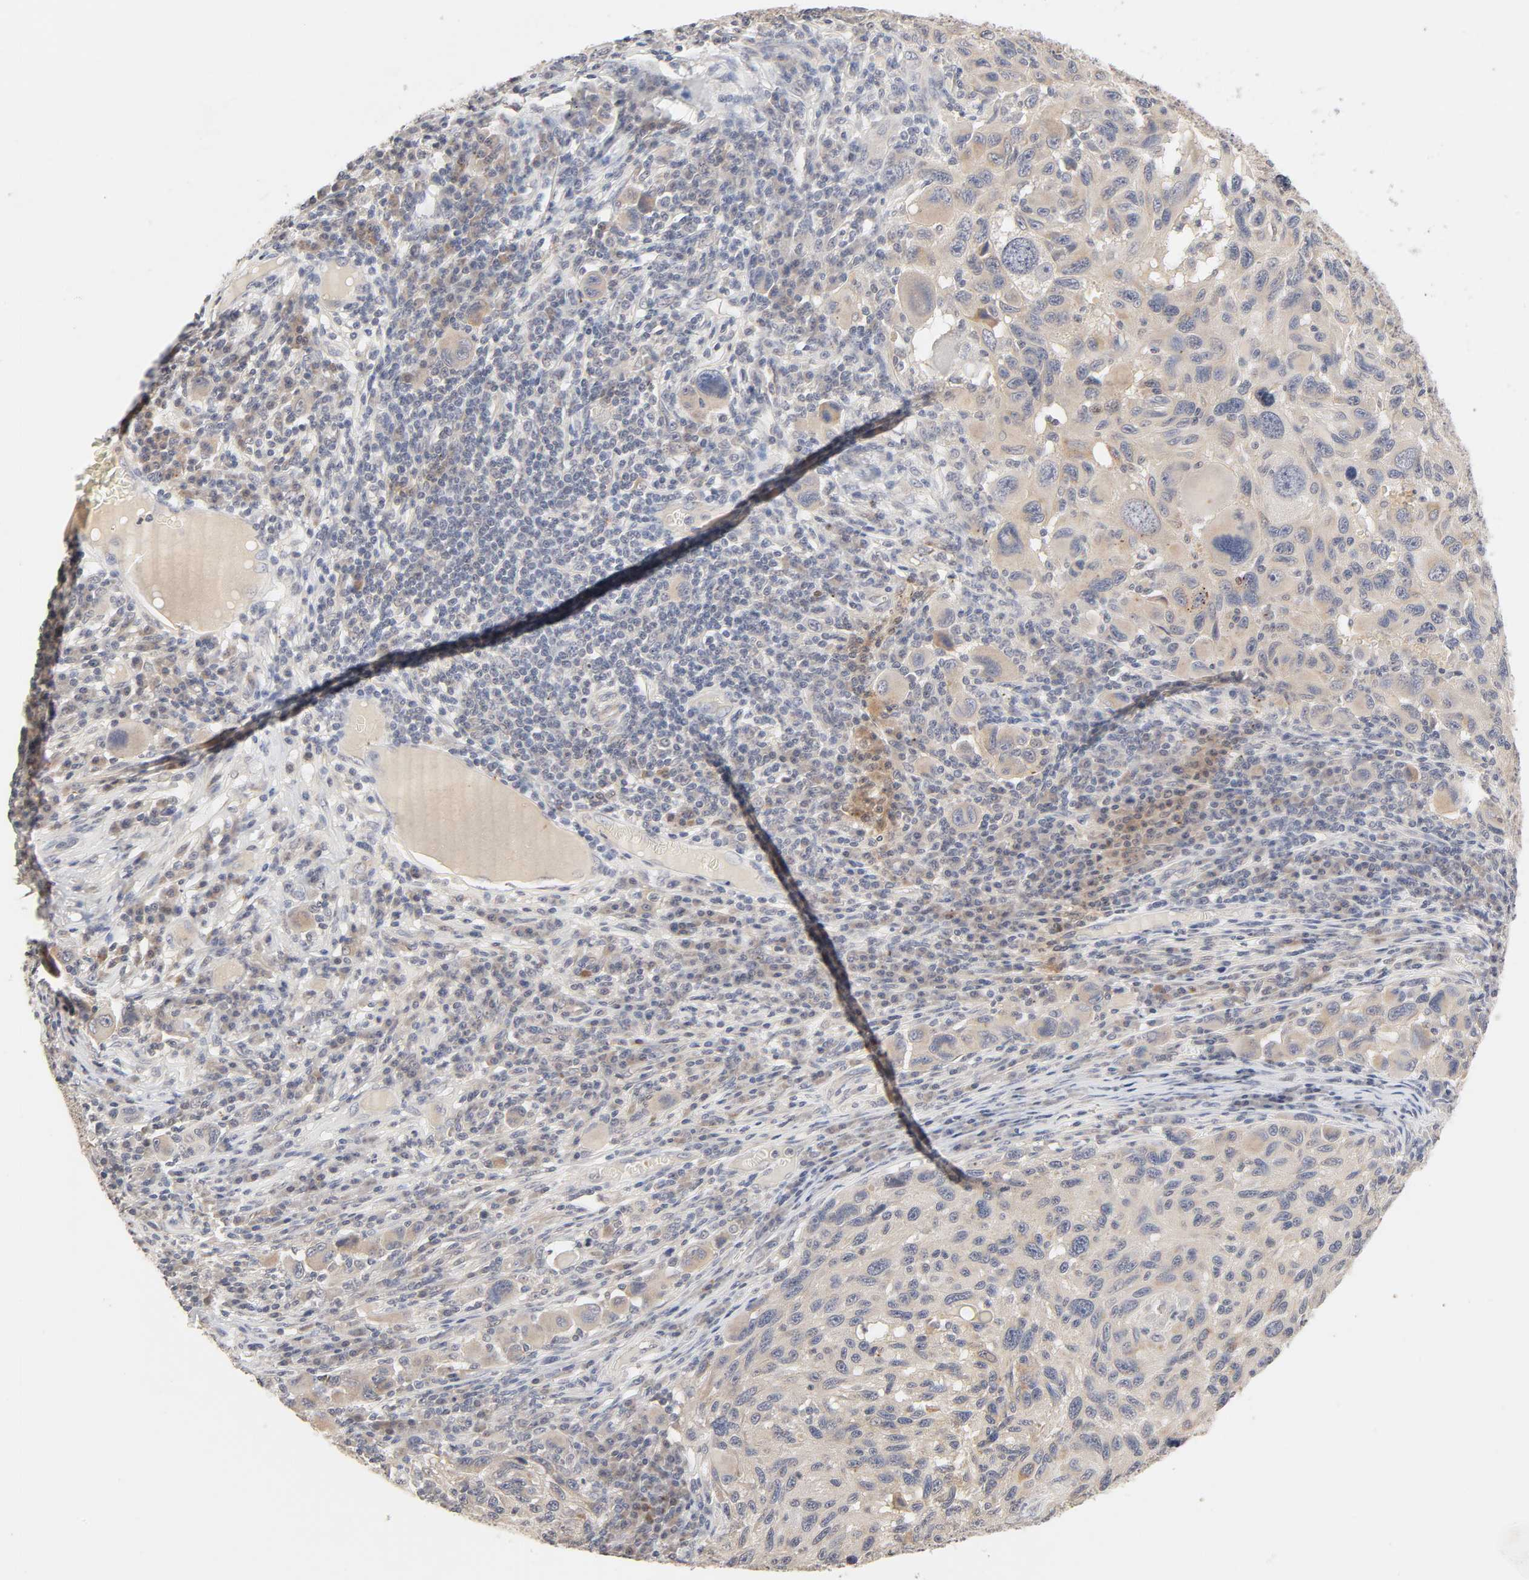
{"staining": {"intensity": "weak", "quantity": ">75%", "location": "cytoplasmic/membranous"}, "tissue": "melanoma", "cell_type": "Tumor cells", "image_type": "cancer", "snomed": [{"axis": "morphology", "description": "Necrosis, NOS"}, {"axis": "morphology", "description": "Malignant melanoma, NOS"}, {"axis": "topography", "description": "Skin"}], "caption": "IHC (DAB) staining of human melanoma reveals weak cytoplasmic/membranous protein positivity in about >75% of tumor cells. The staining is performed using DAB (3,3'-diaminobenzidine) brown chromogen to label protein expression. The nuclei are counter-stained blue using hematoxylin.", "gene": "CXADR", "patient": {"sex": "female", "age": 87}}